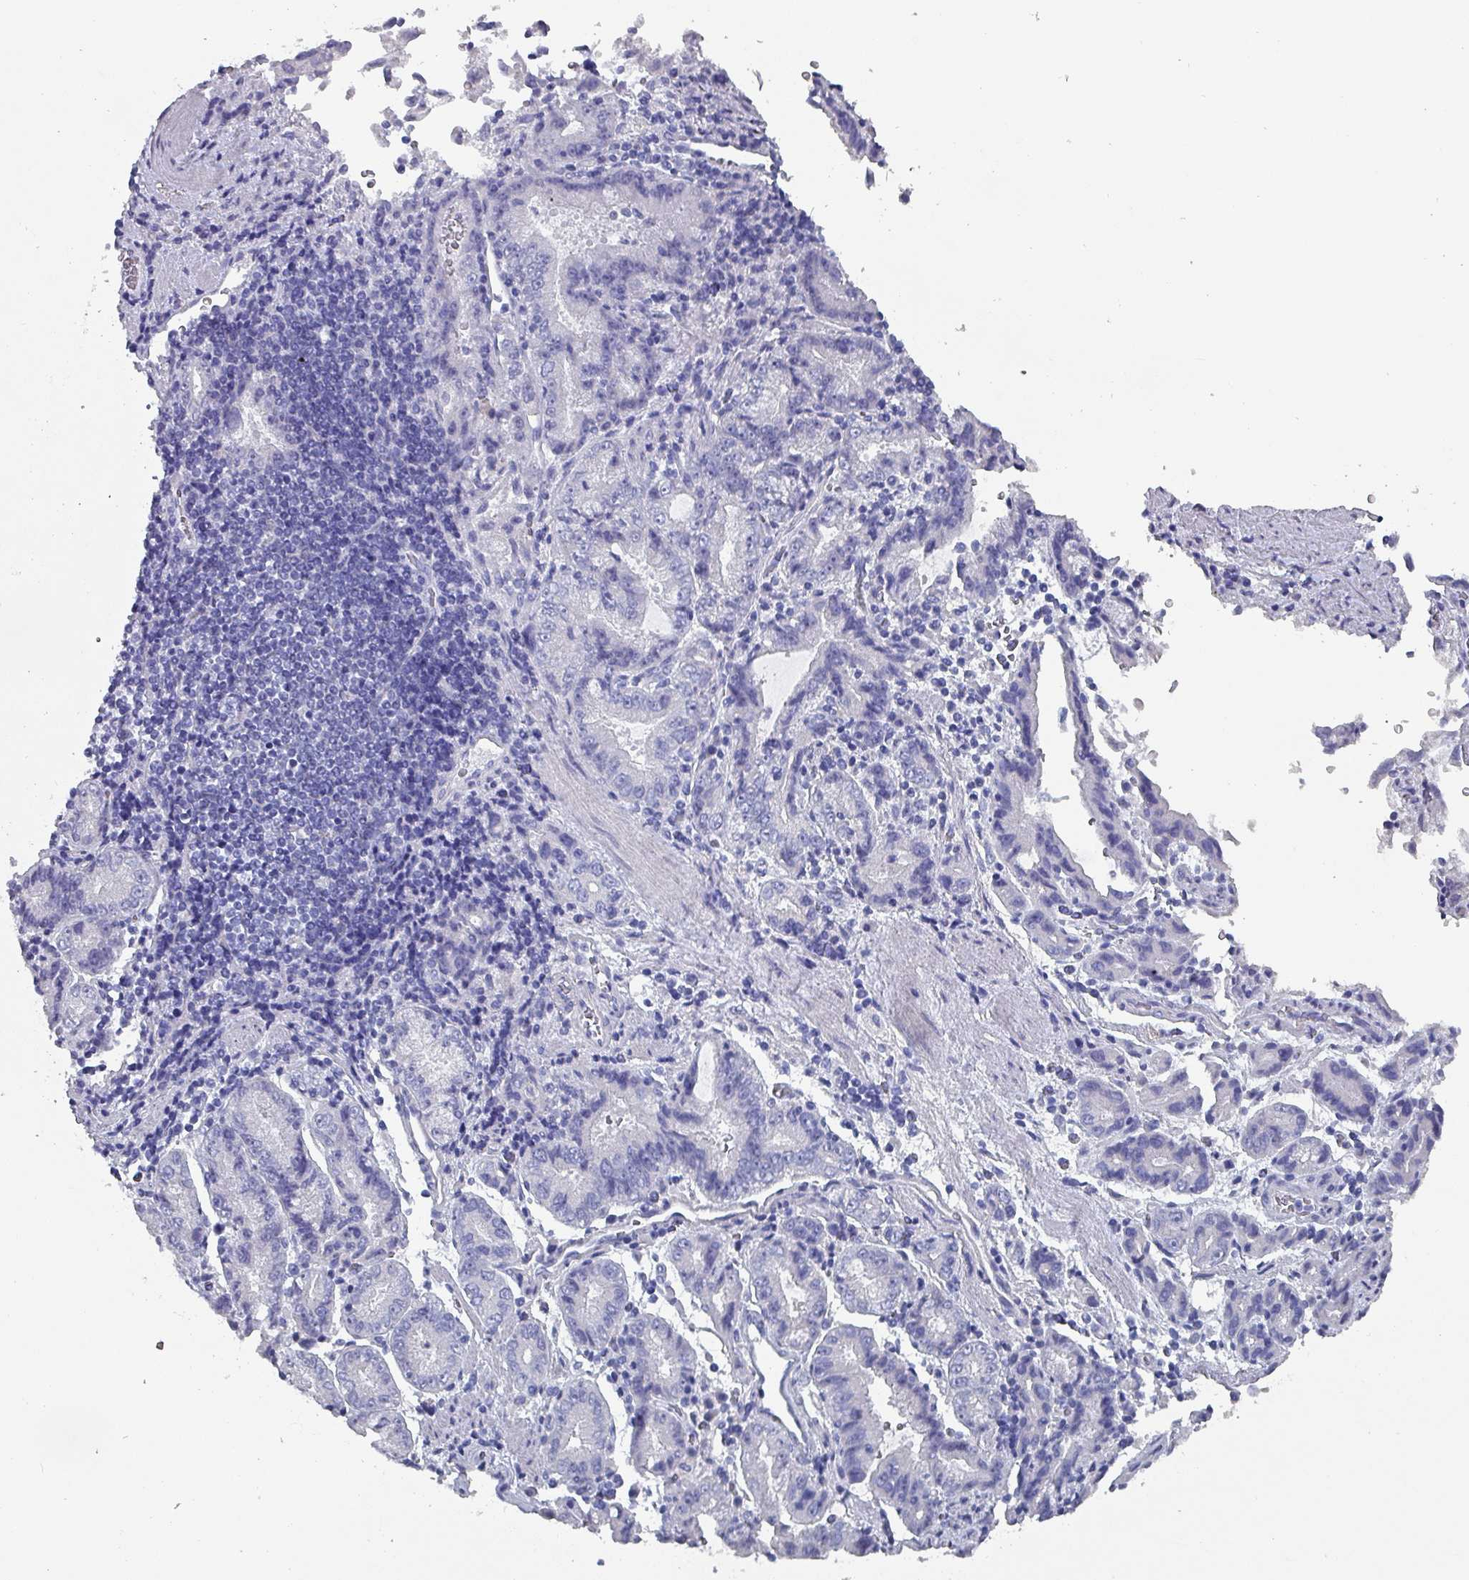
{"staining": {"intensity": "negative", "quantity": "none", "location": "none"}, "tissue": "stomach cancer", "cell_type": "Tumor cells", "image_type": "cancer", "snomed": [{"axis": "morphology", "description": "Adenocarcinoma, NOS"}, {"axis": "topography", "description": "Stomach"}], "caption": "The histopathology image shows no staining of tumor cells in stomach cancer (adenocarcinoma). (DAB immunohistochemistry, high magnification).", "gene": "INS-IGF2", "patient": {"sex": "male", "age": 62}}